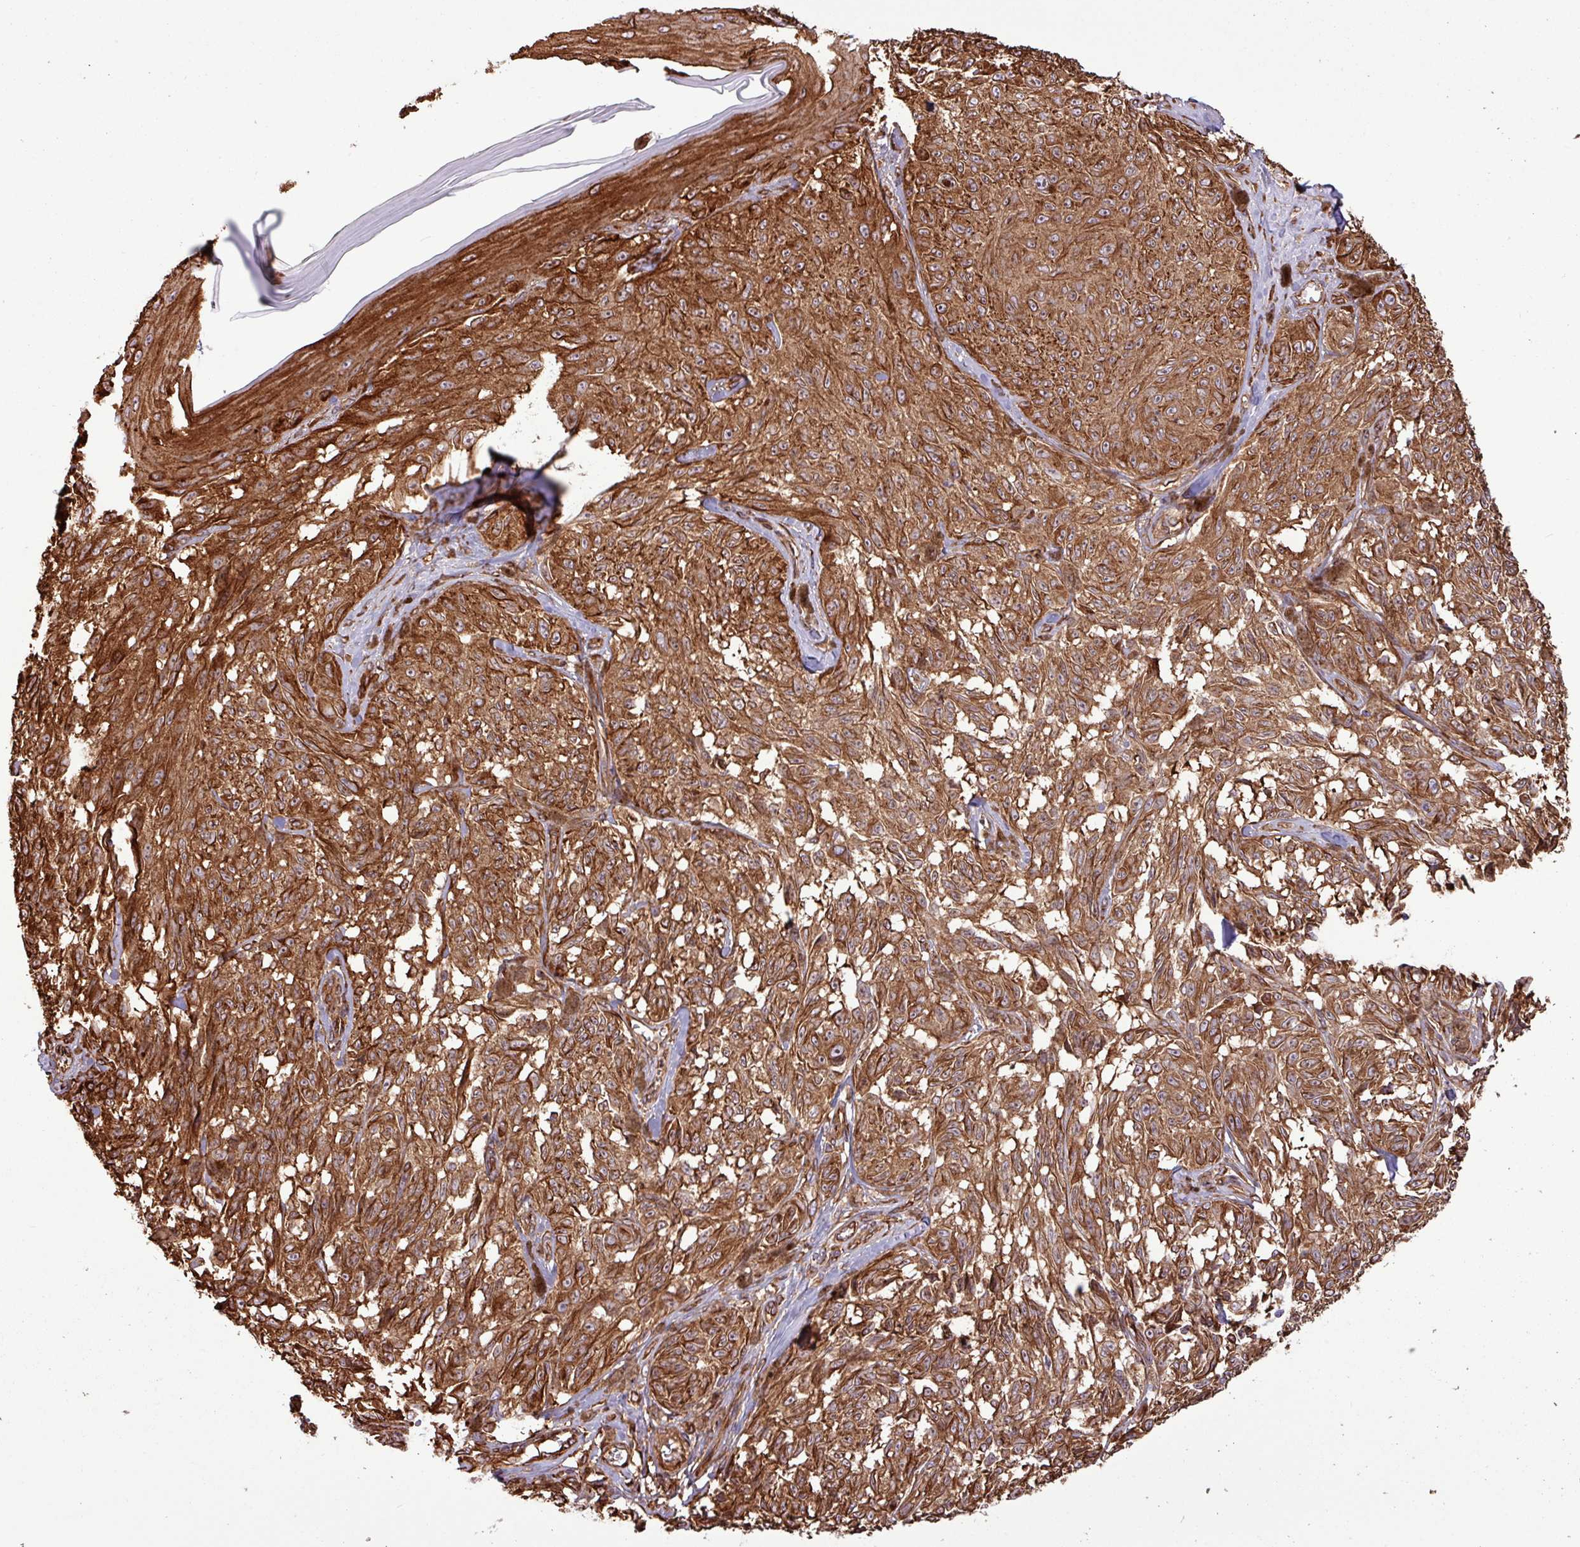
{"staining": {"intensity": "strong", "quantity": ">75%", "location": "cytoplasmic/membranous,nuclear"}, "tissue": "melanoma", "cell_type": "Tumor cells", "image_type": "cancer", "snomed": [{"axis": "morphology", "description": "Malignant melanoma, NOS"}, {"axis": "topography", "description": "Skin"}], "caption": "Immunohistochemical staining of malignant melanoma displays high levels of strong cytoplasmic/membranous and nuclear staining in approximately >75% of tumor cells.", "gene": "ZNF300", "patient": {"sex": "male", "age": 68}}